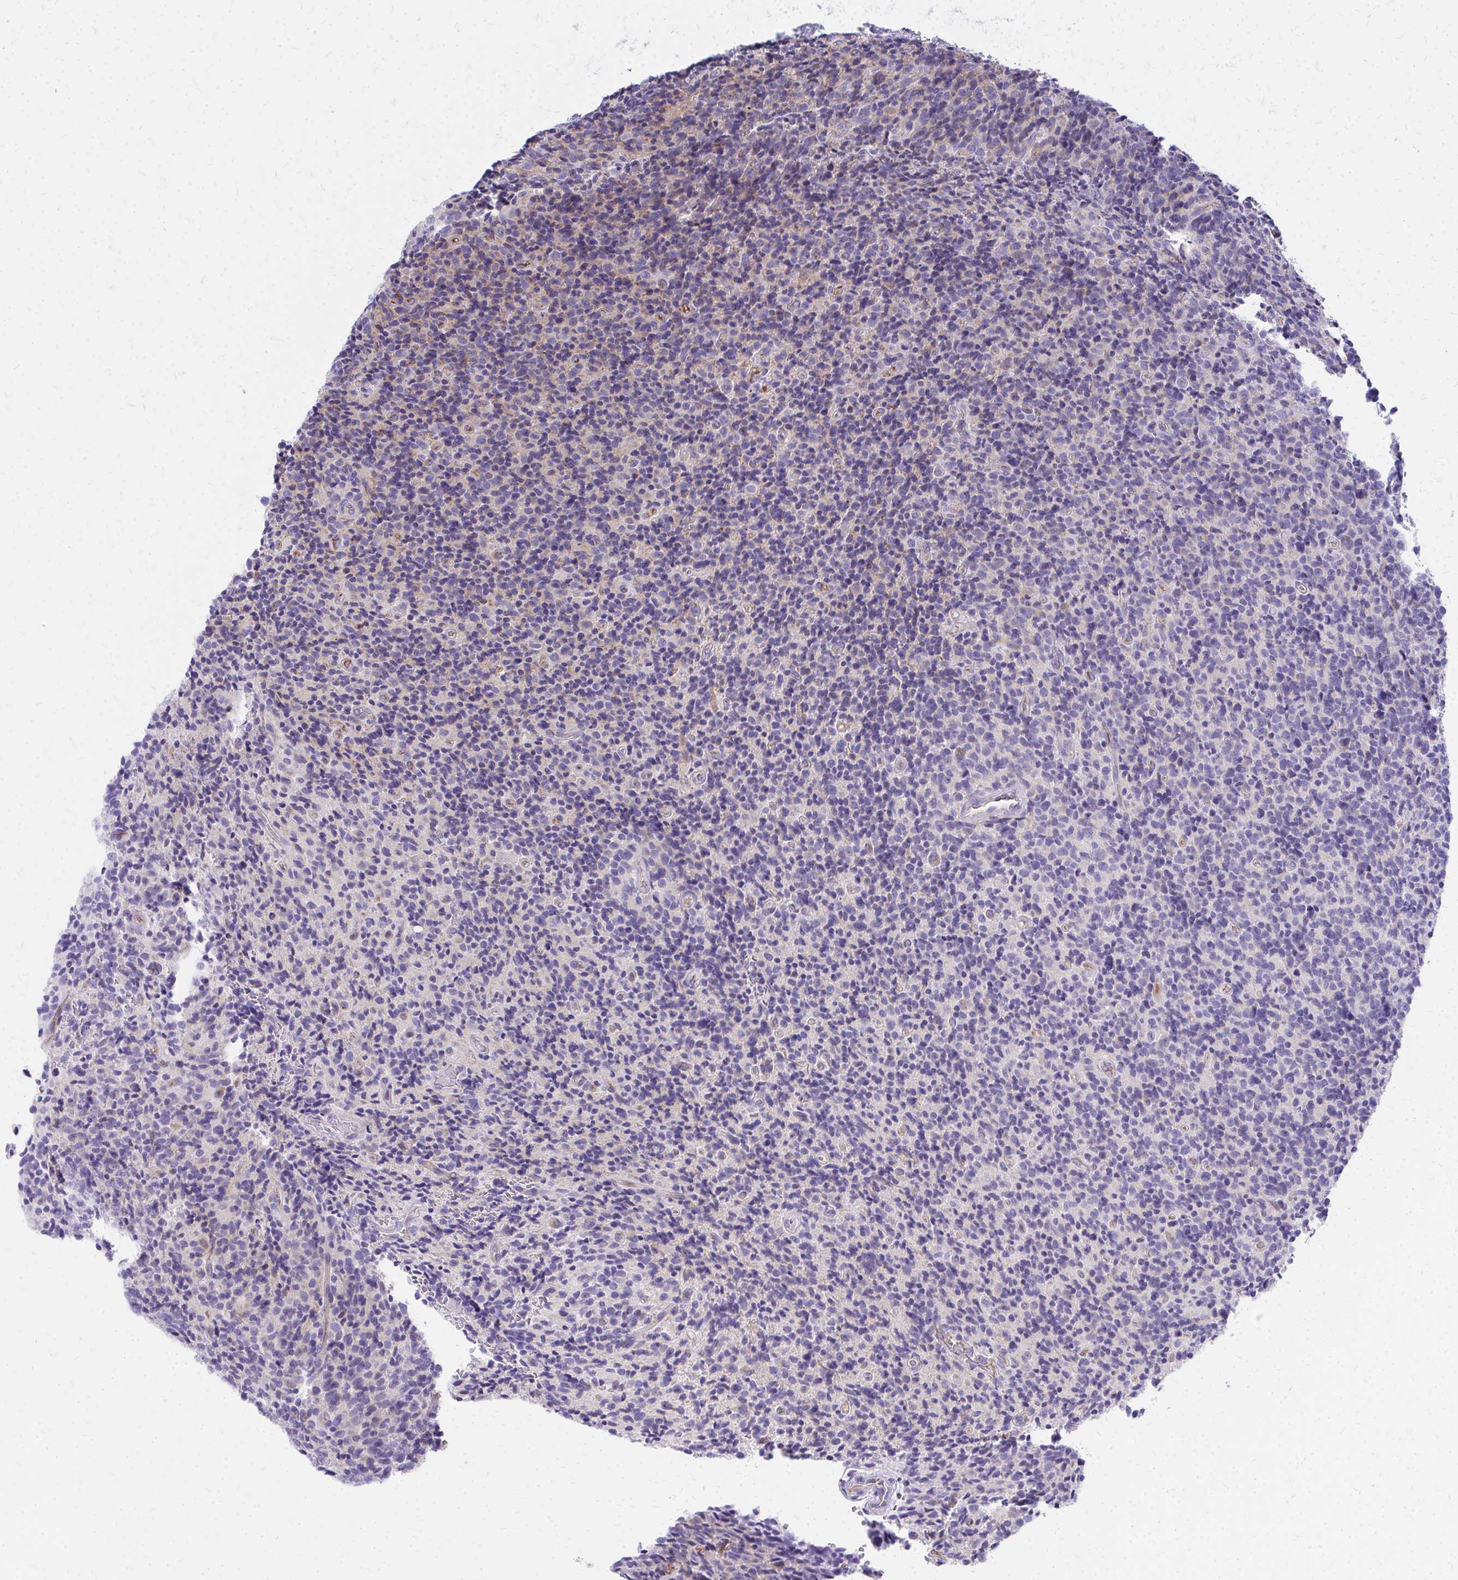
{"staining": {"intensity": "negative", "quantity": "none", "location": "none"}, "tissue": "glioma", "cell_type": "Tumor cells", "image_type": "cancer", "snomed": [{"axis": "morphology", "description": "Glioma, malignant, High grade"}, {"axis": "topography", "description": "Brain"}], "caption": "Human malignant glioma (high-grade) stained for a protein using IHC reveals no staining in tumor cells.", "gene": "TPSG1", "patient": {"sex": "male", "age": 76}}